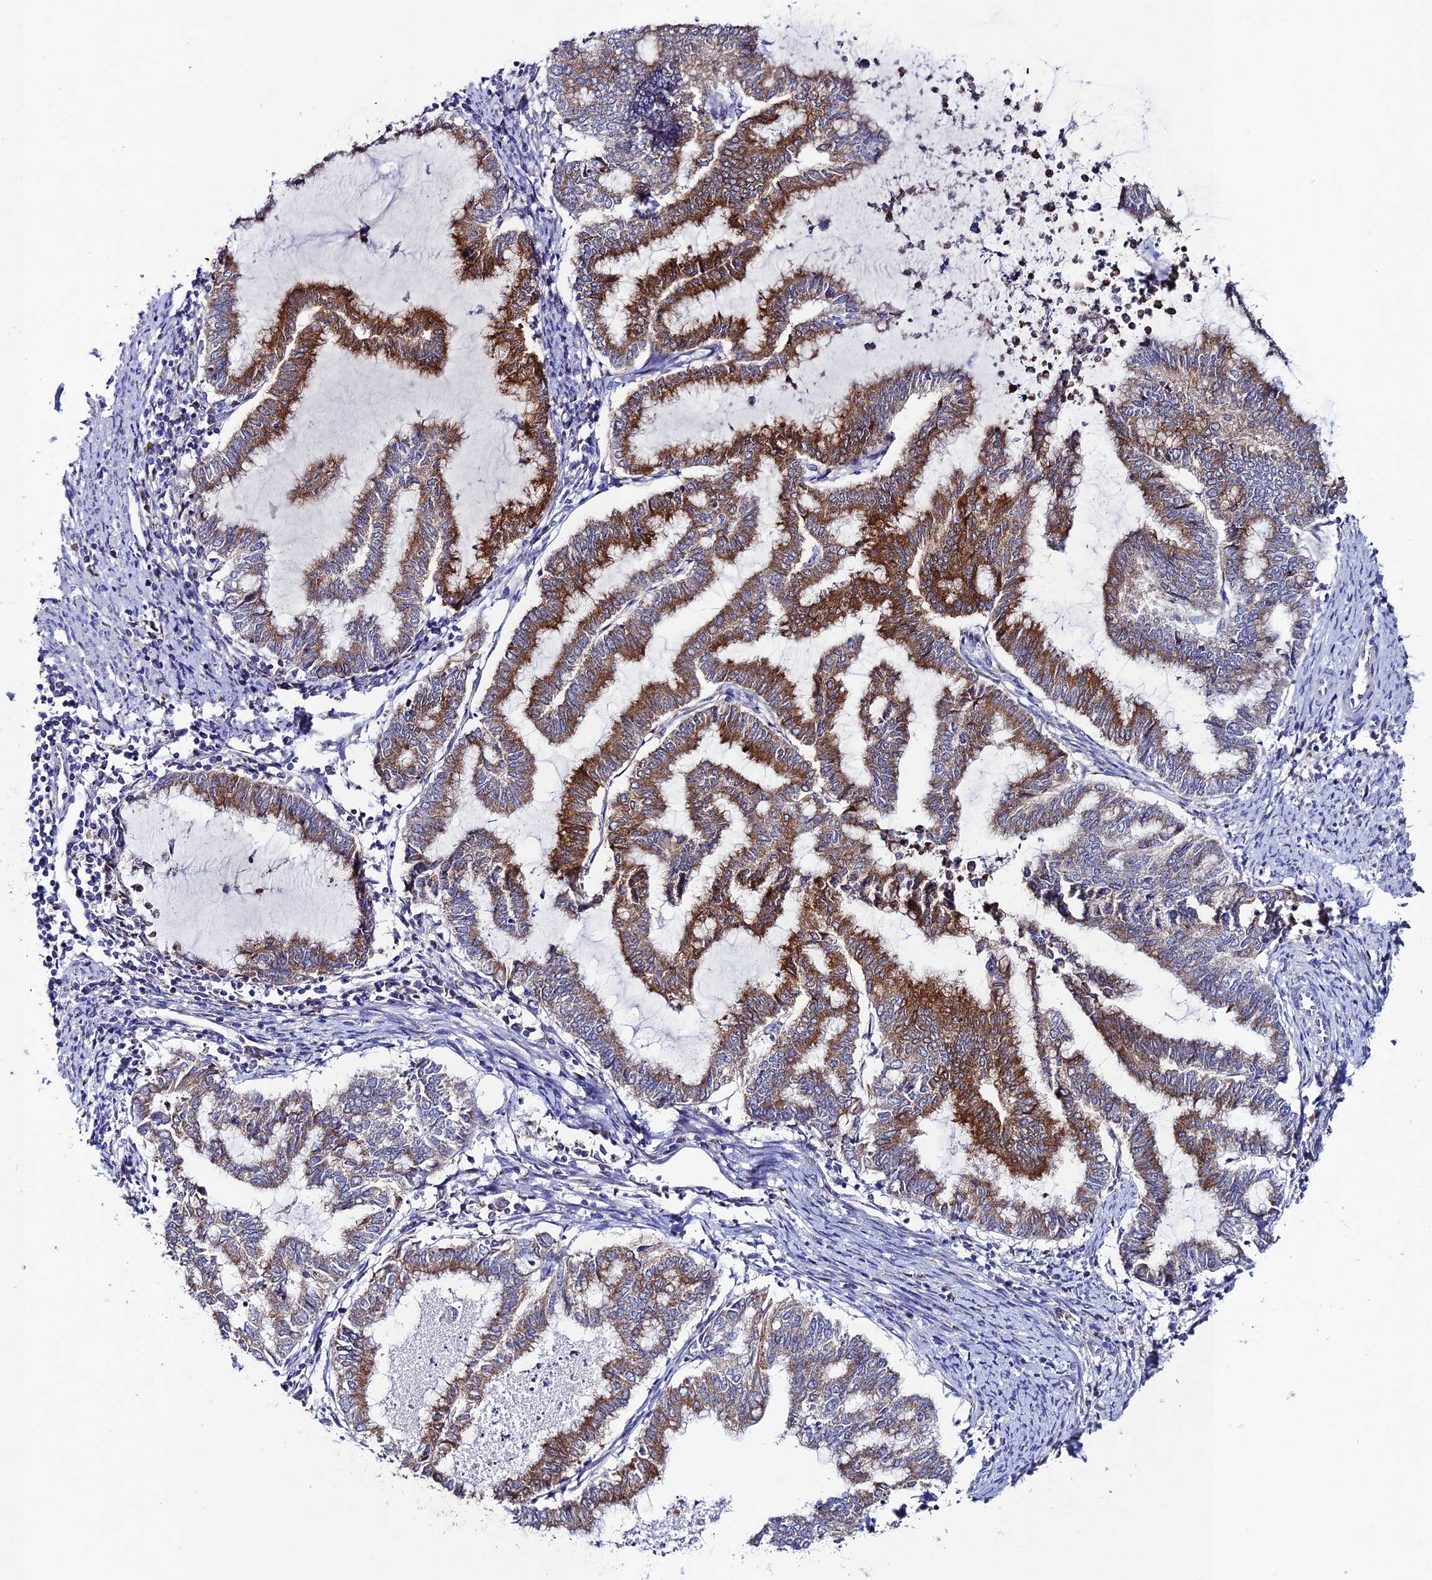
{"staining": {"intensity": "strong", "quantity": ">75%", "location": "cytoplasmic/membranous"}, "tissue": "endometrial cancer", "cell_type": "Tumor cells", "image_type": "cancer", "snomed": [{"axis": "morphology", "description": "Adenocarcinoma, NOS"}, {"axis": "topography", "description": "Endometrium"}], "caption": "IHC histopathology image of endometrial cancer stained for a protein (brown), which shows high levels of strong cytoplasmic/membranous staining in approximately >75% of tumor cells.", "gene": "OR51Q1", "patient": {"sex": "female", "age": 79}}